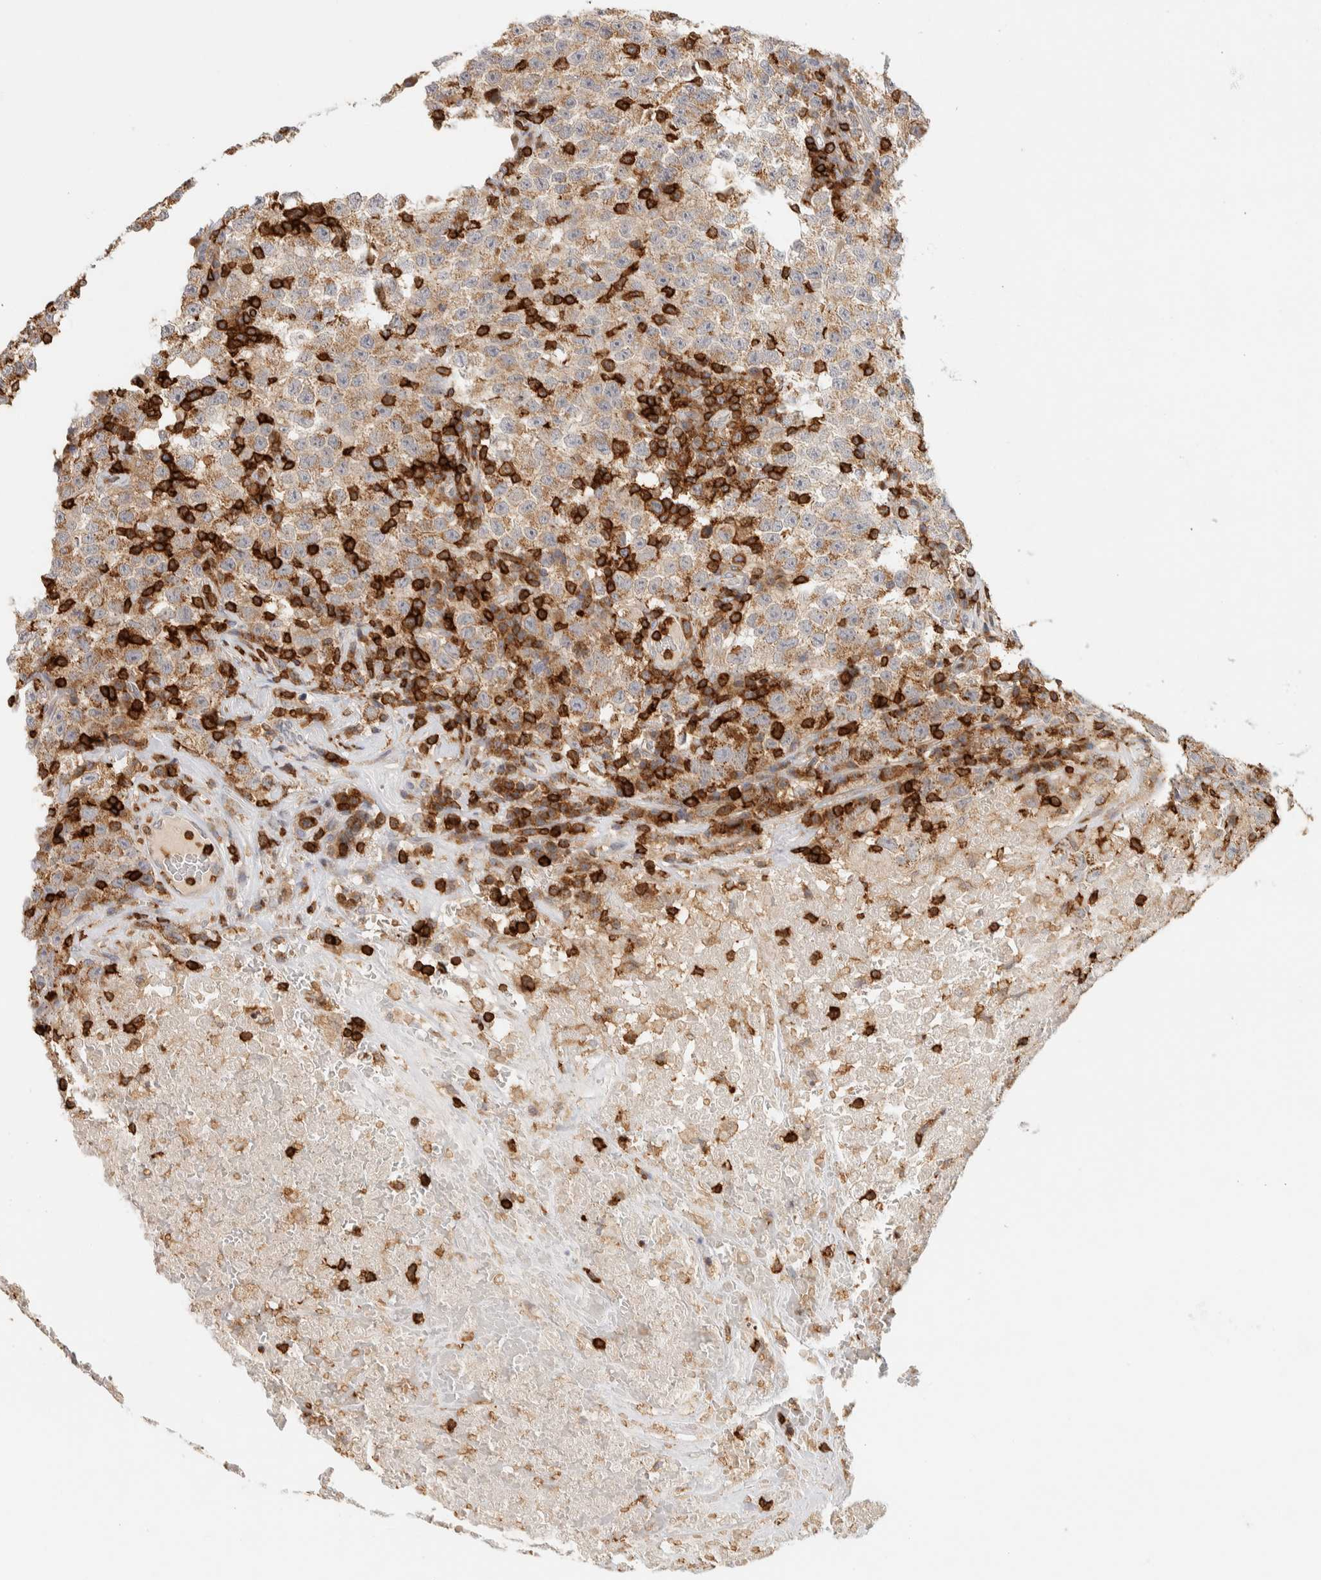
{"staining": {"intensity": "moderate", "quantity": ">75%", "location": "cytoplasmic/membranous"}, "tissue": "testis cancer", "cell_type": "Tumor cells", "image_type": "cancer", "snomed": [{"axis": "morphology", "description": "Seminoma, NOS"}, {"axis": "topography", "description": "Testis"}], "caption": "The immunohistochemical stain shows moderate cytoplasmic/membranous expression in tumor cells of testis cancer tissue.", "gene": "RUNDC1", "patient": {"sex": "male", "age": 22}}